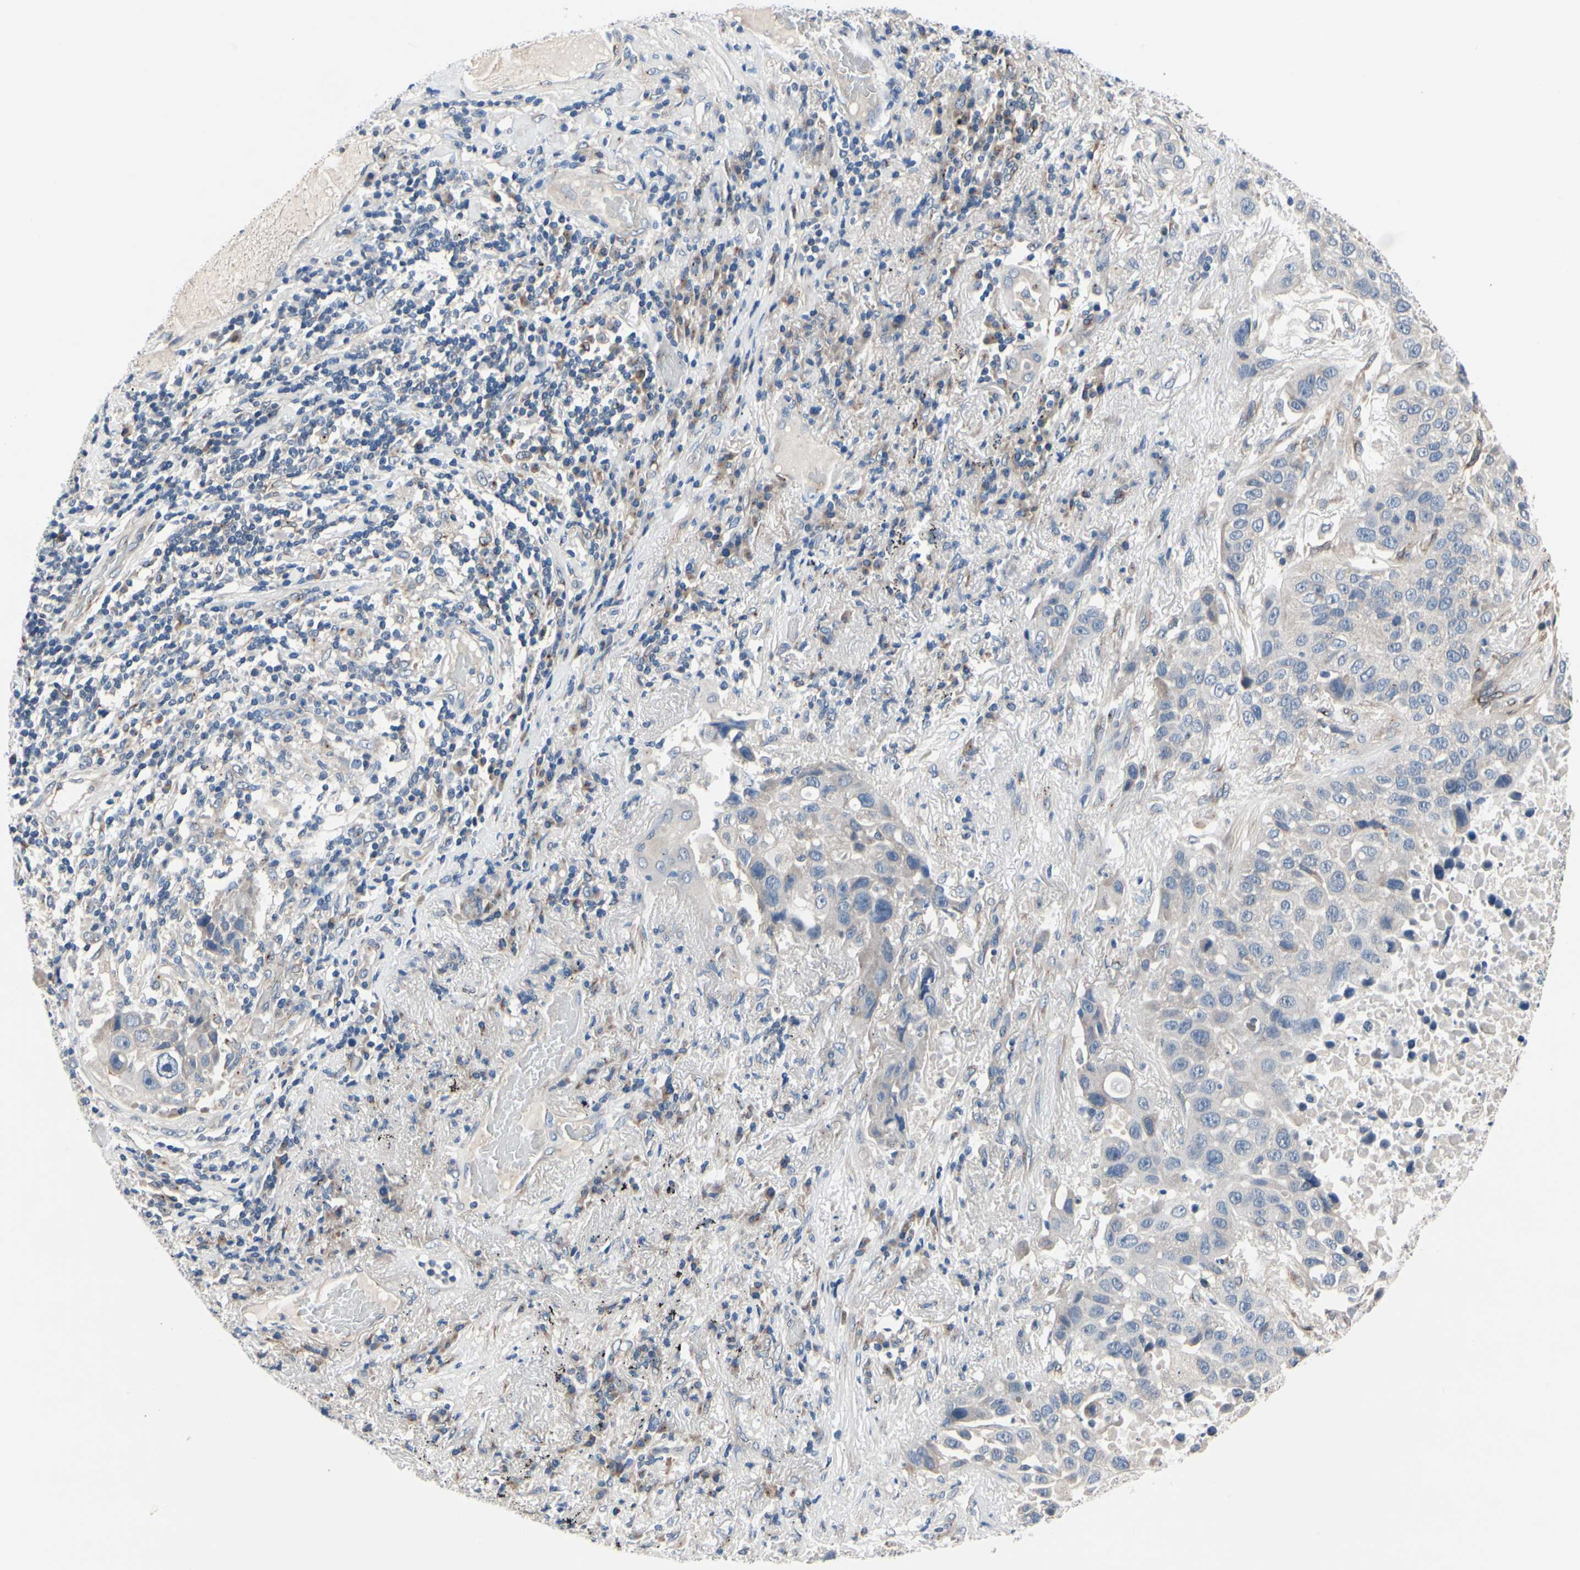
{"staining": {"intensity": "negative", "quantity": "none", "location": "none"}, "tissue": "lung cancer", "cell_type": "Tumor cells", "image_type": "cancer", "snomed": [{"axis": "morphology", "description": "Squamous cell carcinoma, NOS"}, {"axis": "topography", "description": "Lung"}], "caption": "A histopathology image of human lung cancer (squamous cell carcinoma) is negative for staining in tumor cells. (Immunohistochemistry (ihc), brightfield microscopy, high magnification).", "gene": "PRKAR2B", "patient": {"sex": "male", "age": 57}}